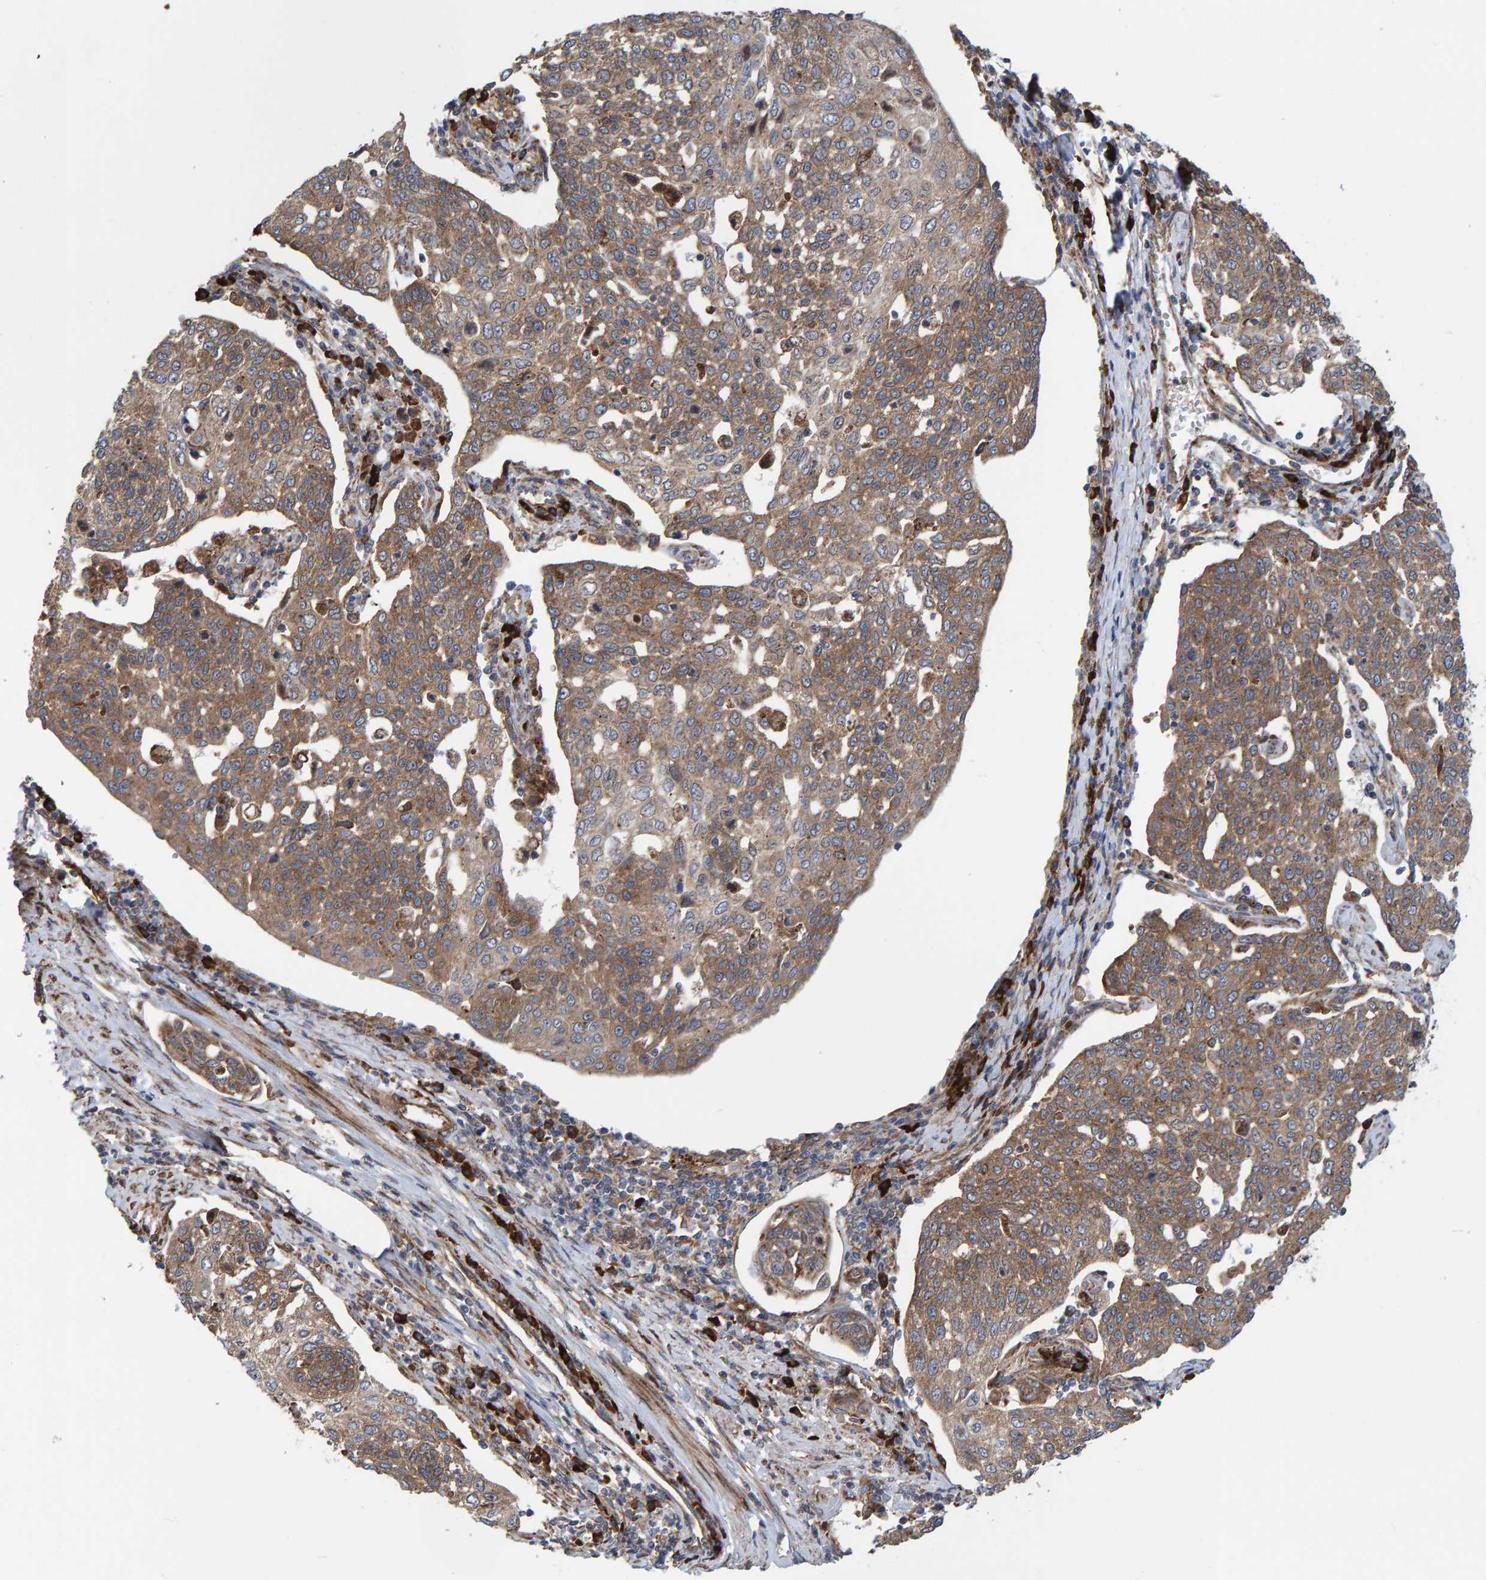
{"staining": {"intensity": "moderate", "quantity": ">75%", "location": "cytoplasmic/membranous"}, "tissue": "cervical cancer", "cell_type": "Tumor cells", "image_type": "cancer", "snomed": [{"axis": "morphology", "description": "Squamous cell carcinoma, NOS"}, {"axis": "topography", "description": "Cervix"}], "caption": "Immunohistochemistry (DAB) staining of human cervical cancer exhibits moderate cytoplasmic/membranous protein expression in about >75% of tumor cells.", "gene": "KIAA0753", "patient": {"sex": "female", "age": 34}}